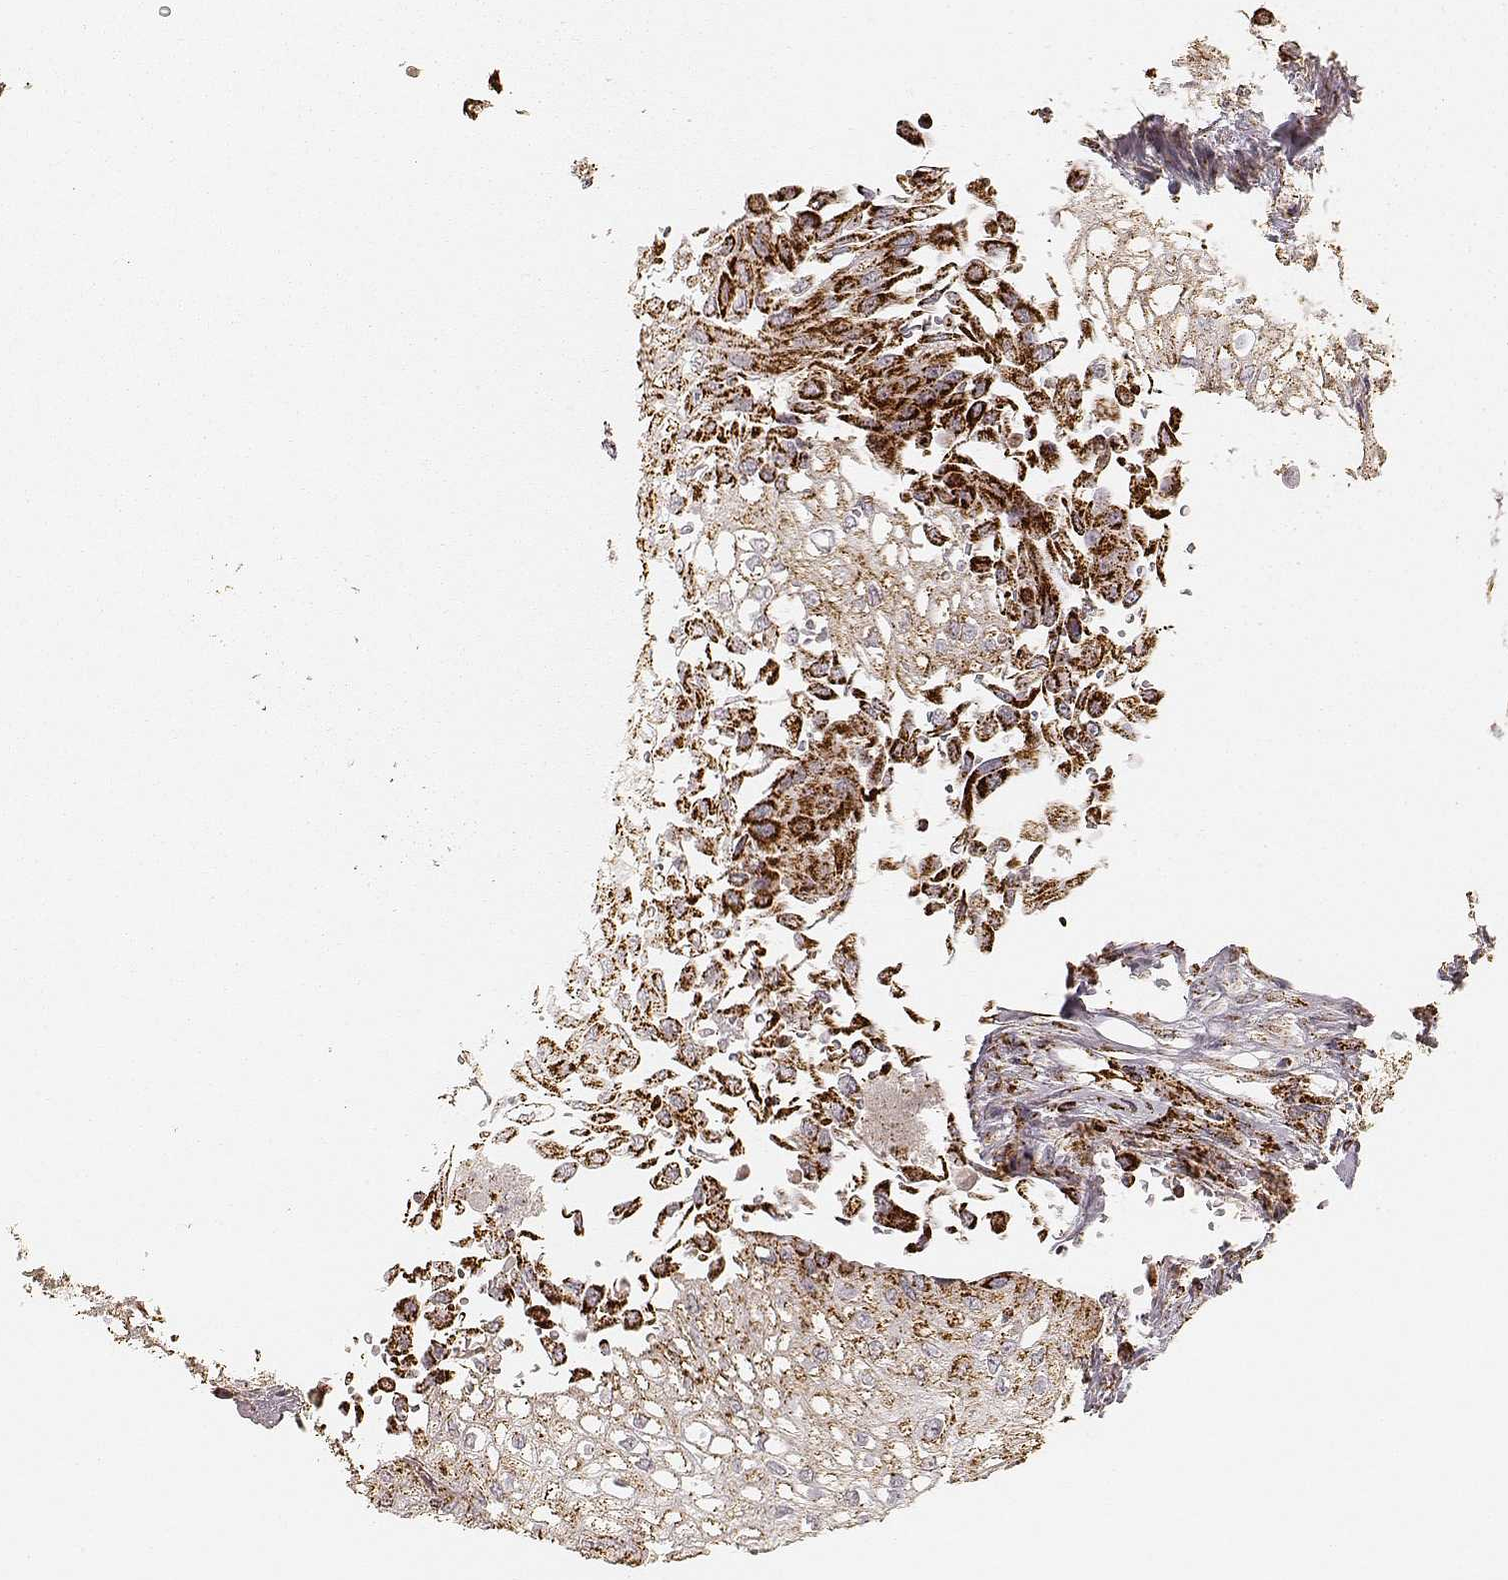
{"staining": {"intensity": "strong", "quantity": ">75%", "location": "cytoplasmic/membranous"}, "tissue": "urothelial cancer", "cell_type": "Tumor cells", "image_type": "cancer", "snomed": [{"axis": "morphology", "description": "Urothelial carcinoma, High grade"}, {"axis": "topography", "description": "Urinary bladder"}], "caption": "Strong cytoplasmic/membranous positivity for a protein is identified in about >75% of tumor cells of urothelial cancer using immunohistochemistry.", "gene": "CS", "patient": {"sex": "male", "age": 62}}